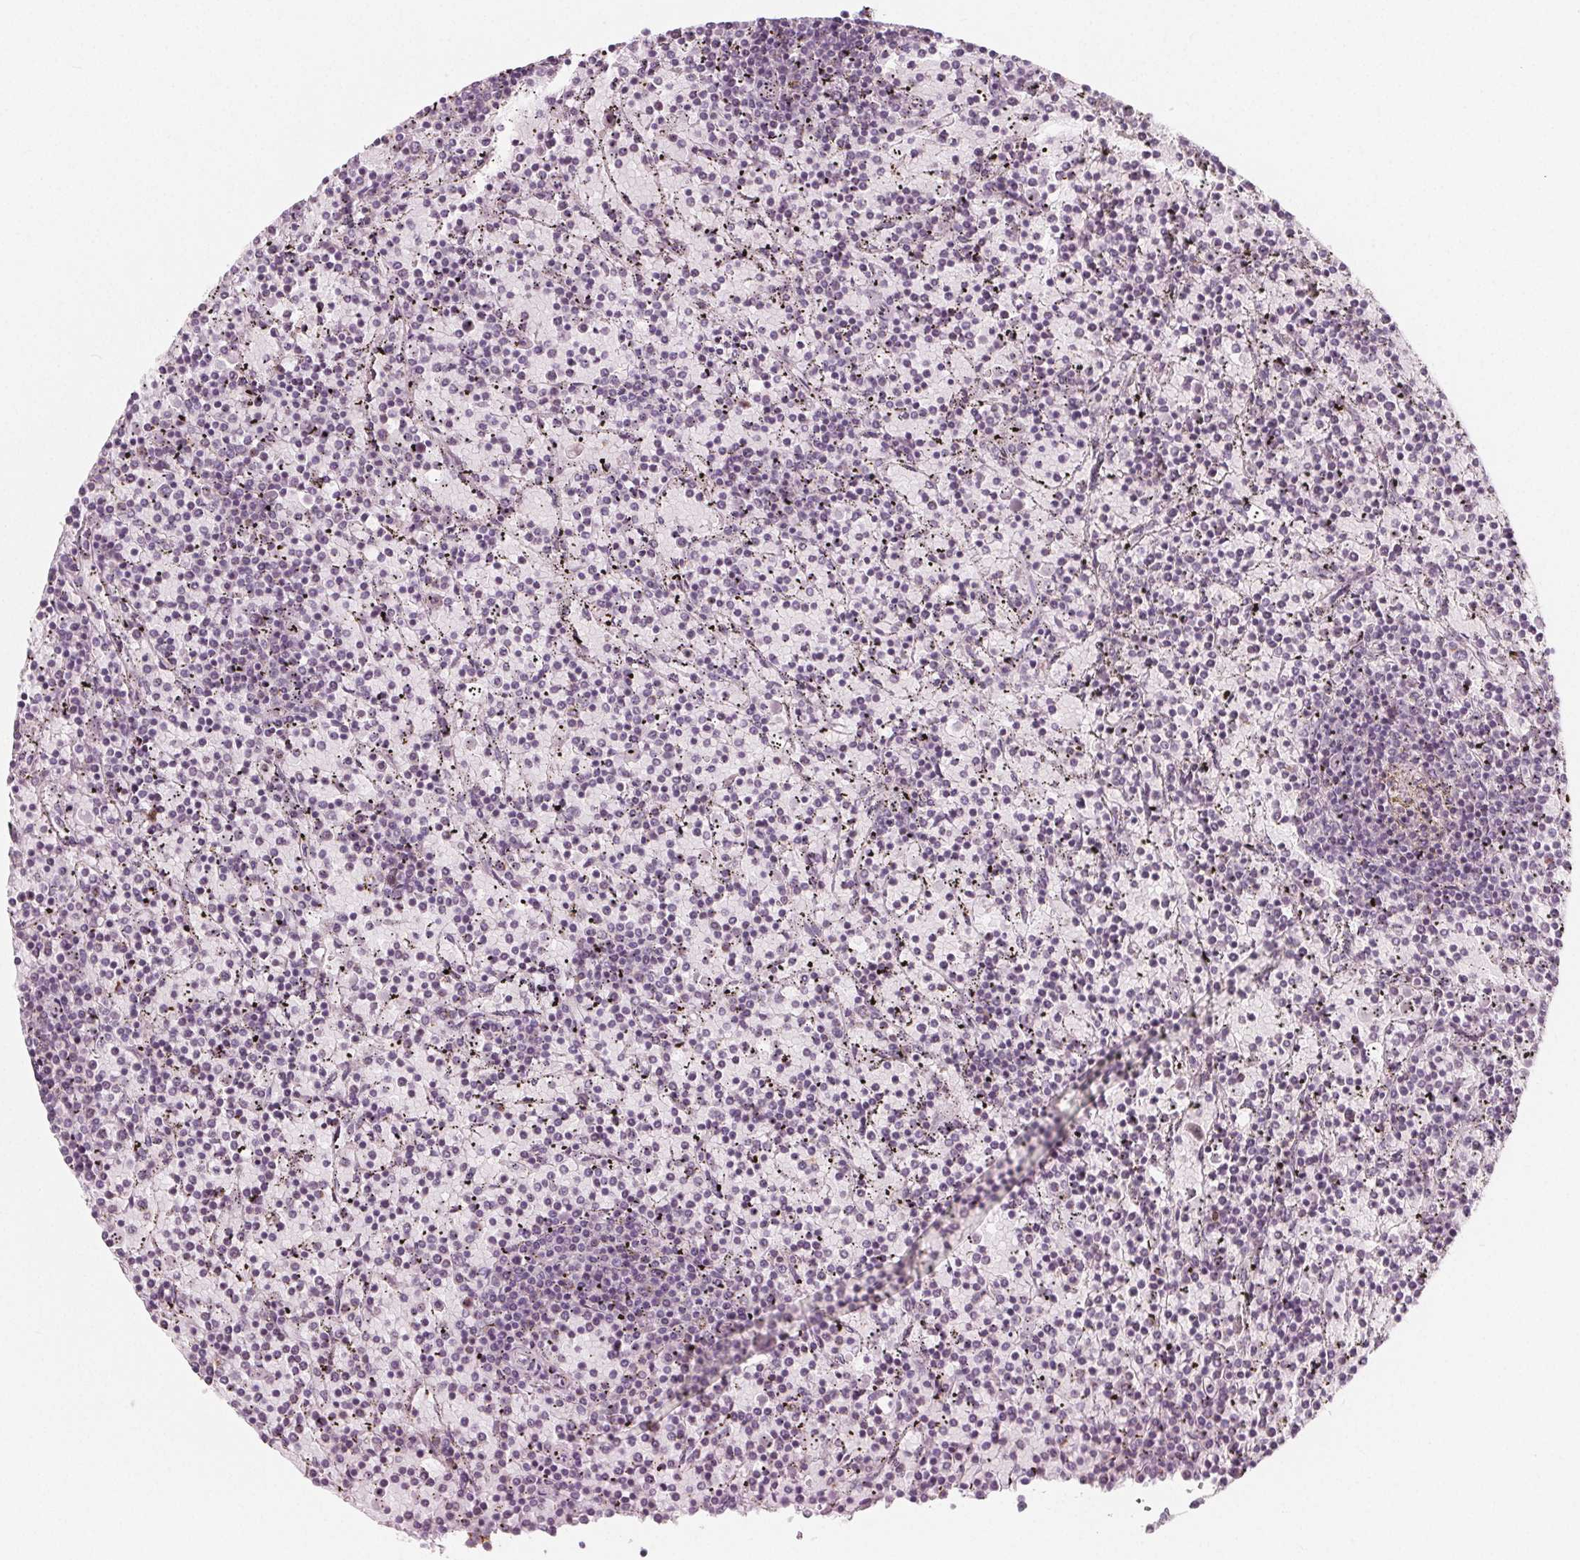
{"staining": {"intensity": "negative", "quantity": "none", "location": "none"}, "tissue": "lymphoma", "cell_type": "Tumor cells", "image_type": "cancer", "snomed": [{"axis": "morphology", "description": "Malignant lymphoma, non-Hodgkin's type, Low grade"}, {"axis": "topography", "description": "Spleen"}], "caption": "Tumor cells show no significant staining in lymphoma.", "gene": "IL17C", "patient": {"sex": "female", "age": 77}}